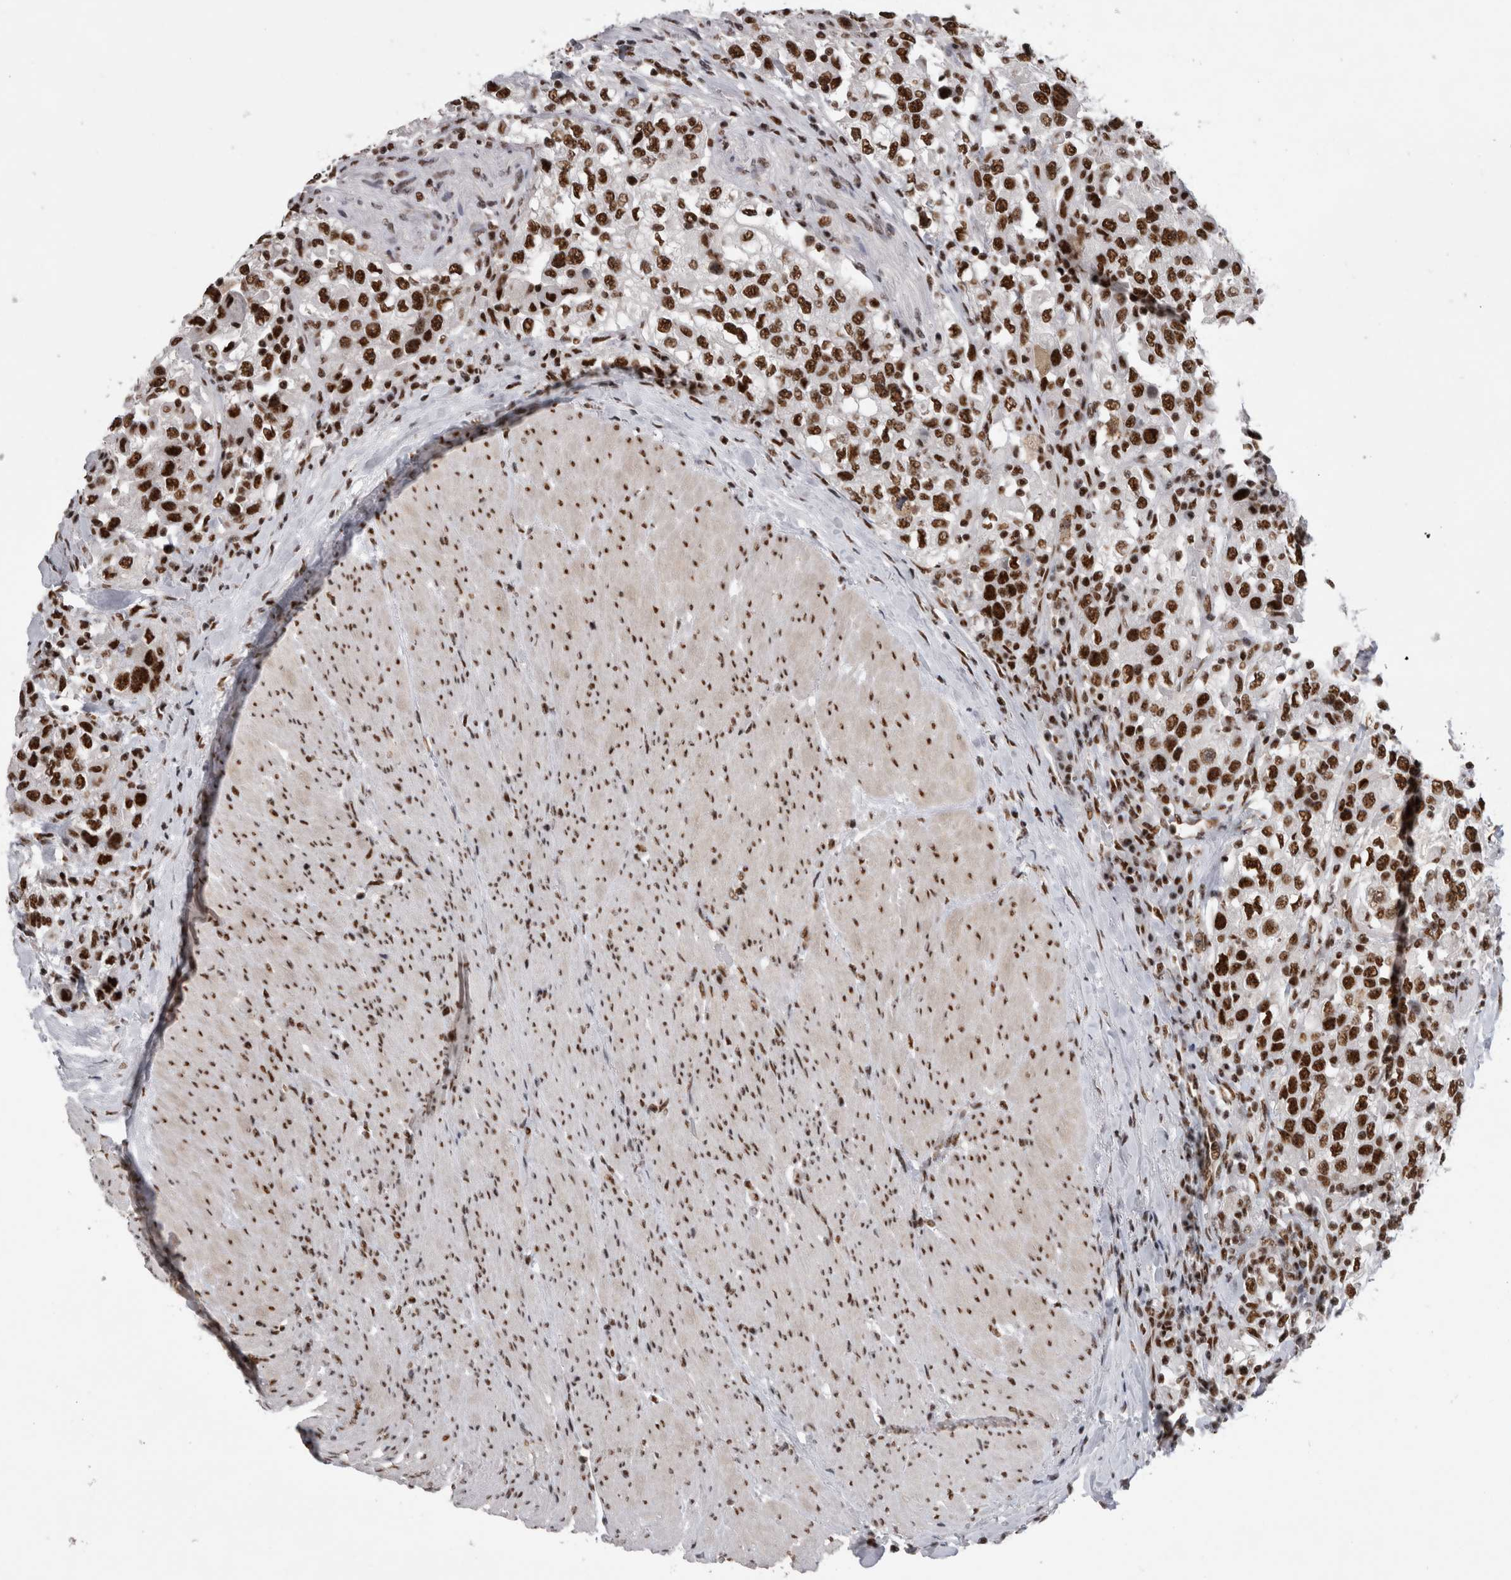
{"staining": {"intensity": "strong", "quantity": ">75%", "location": "nuclear"}, "tissue": "urothelial cancer", "cell_type": "Tumor cells", "image_type": "cancer", "snomed": [{"axis": "morphology", "description": "Urothelial carcinoma, High grade"}, {"axis": "topography", "description": "Urinary bladder"}], "caption": "Immunohistochemical staining of human urothelial cancer displays high levels of strong nuclear protein expression in about >75% of tumor cells.", "gene": "CDK11A", "patient": {"sex": "female", "age": 80}}